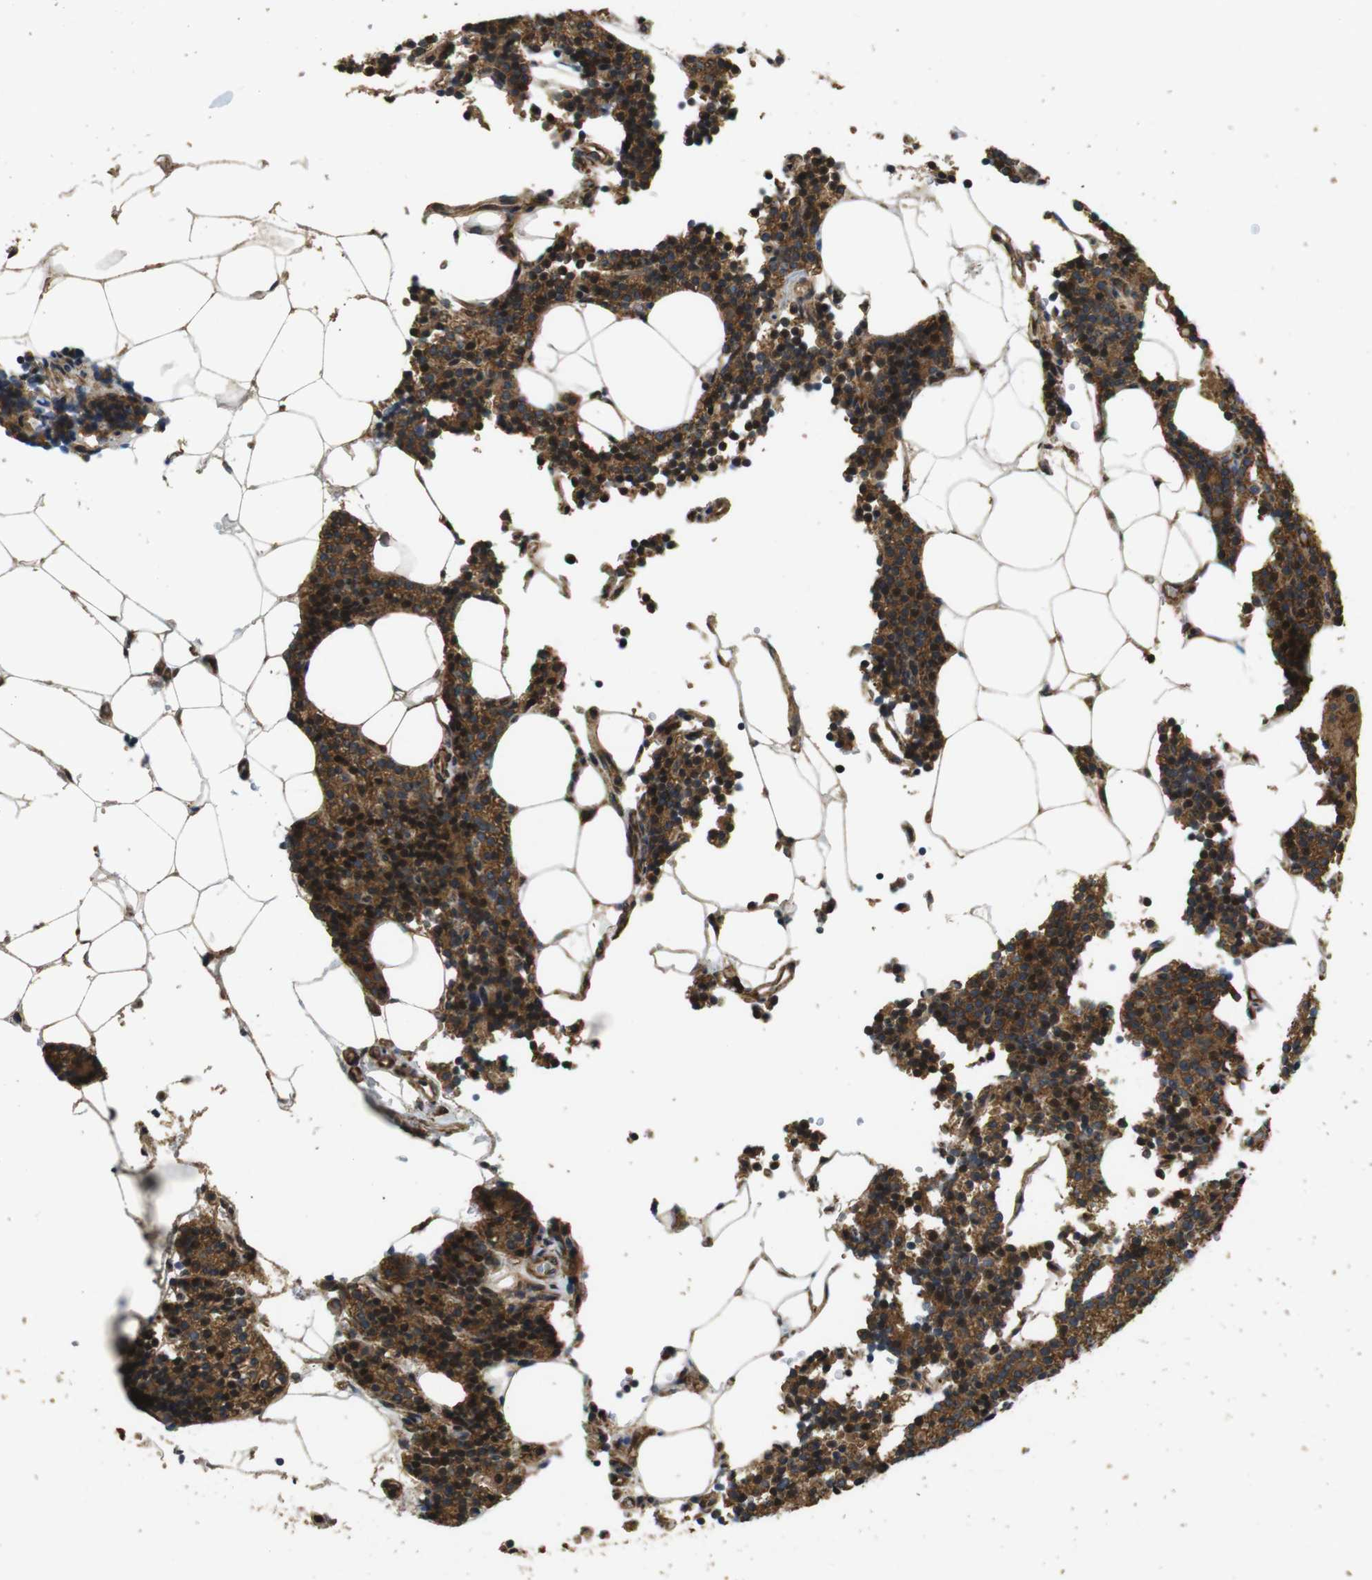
{"staining": {"intensity": "strong", "quantity": ">75%", "location": "cytoplasmic/membranous"}, "tissue": "parathyroid gland", "cell_type": "Glandular cells", "image_type": "normal", "snomed": [{"axis": "morphology", "description": "Normal tissue, NOS"}, {"axis": "morphology", "description": "Adenoma, NOS"}, {"axis": "topography", "description": "Parathyroid gland"}], "caption": "Immunohistochemistry of unremarkable parathyroid gland demonstrates high levels of strong cytoplasmic/membranous staining in approximately >75% of glandular cells.", "gene": "BNIP3", "patient": {"sex": "female", "age": 70}}